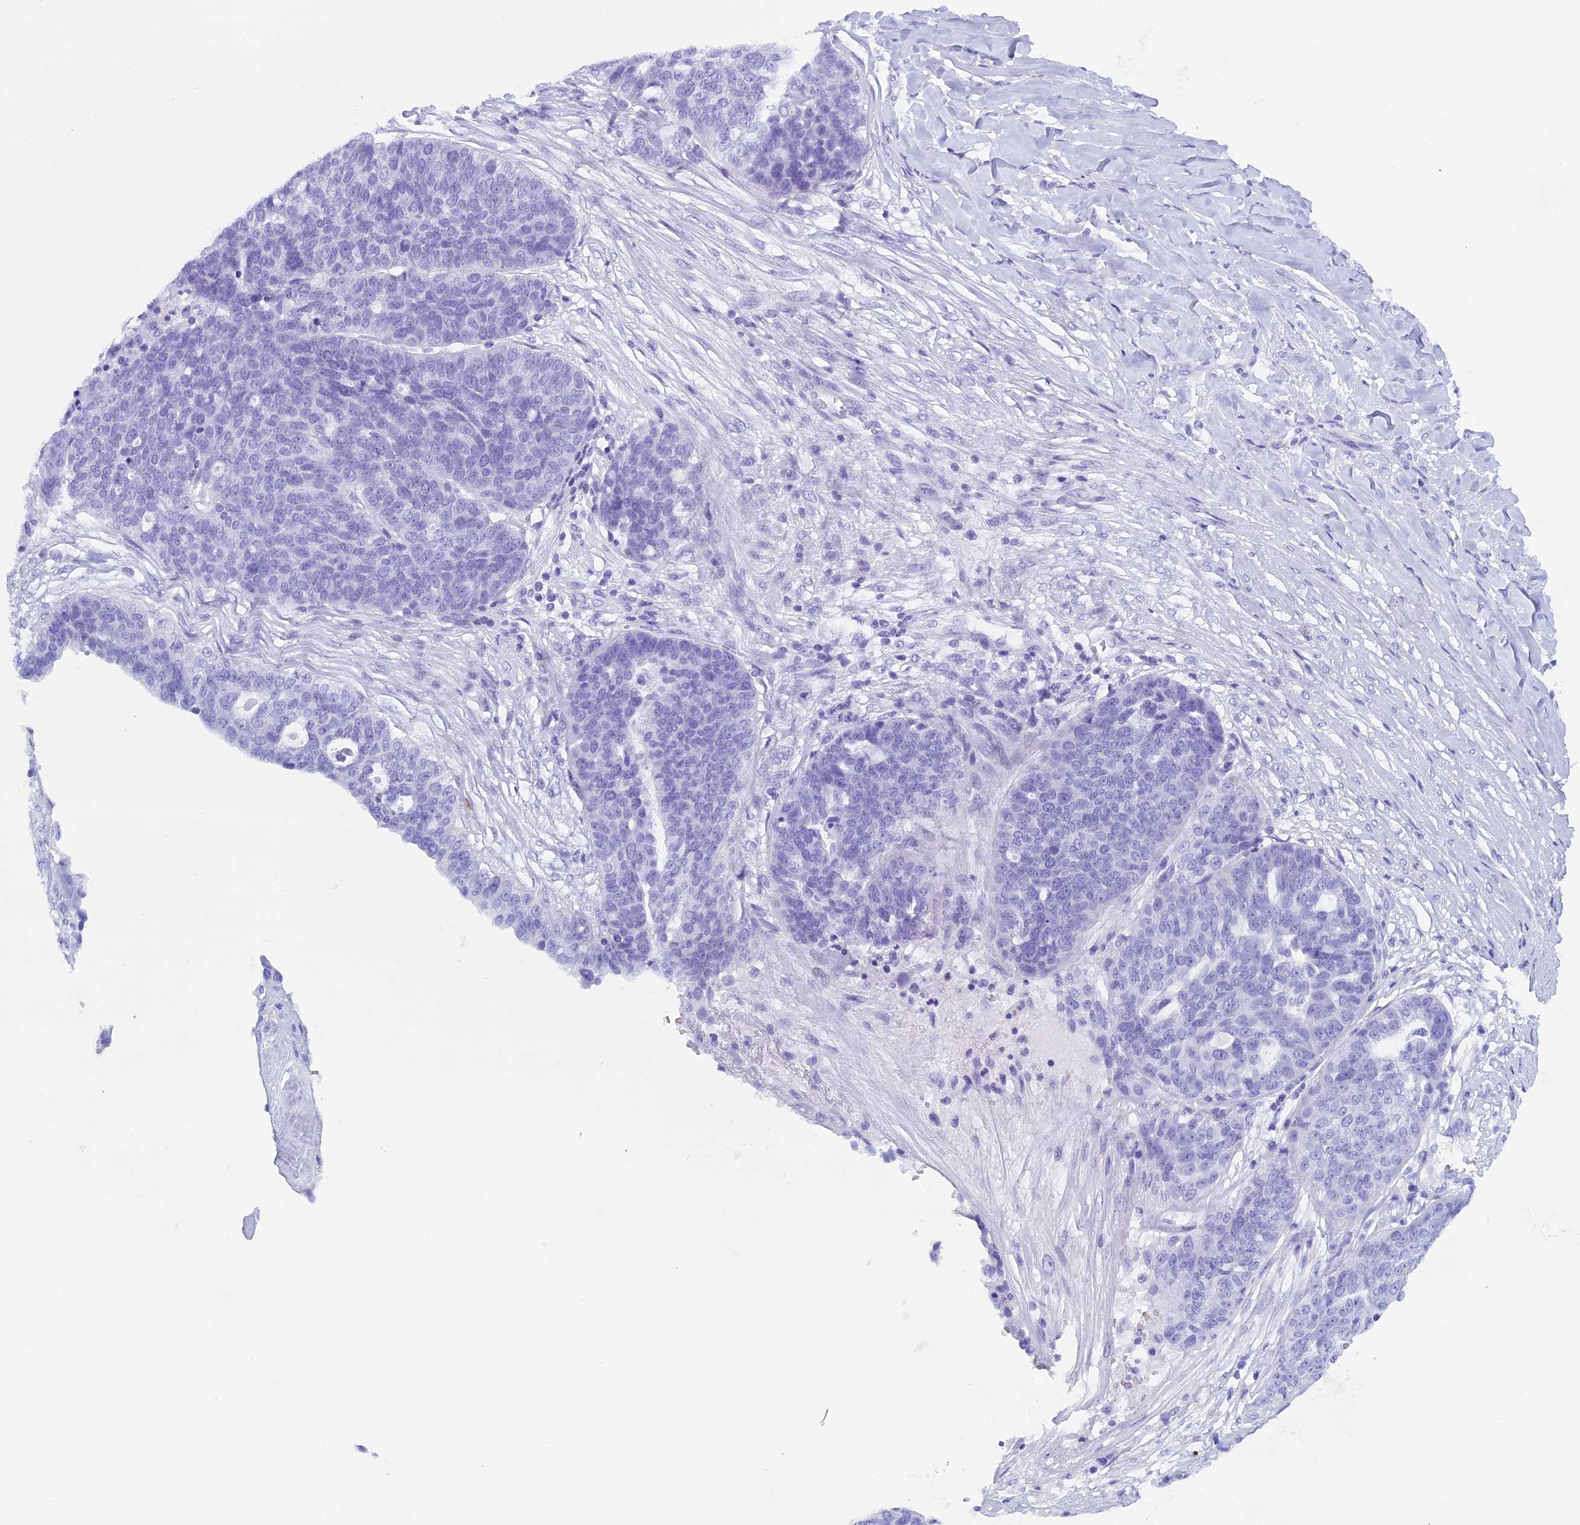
{"staining": {"intensity": "negative", "quantity": "none", "location": "none"}, "tissue": "ovarian cancer", "cell_type": "Tumor cells", "image_type": "cancer", "snomed": [{"axis": "morphology", "description": "Cystadenocarcinoma, serous, NOS"}, {"axis": "topography", "description": "Ovary"}], "caption": "DAB (3,3'-diaminobenzidine) immunohistochemical staining of ovarian serous cystadenocarcinoma displays no significant expression in tumor cells.", "gene": "ZNF563", "patient": {"sex": "female", "age": 59}}